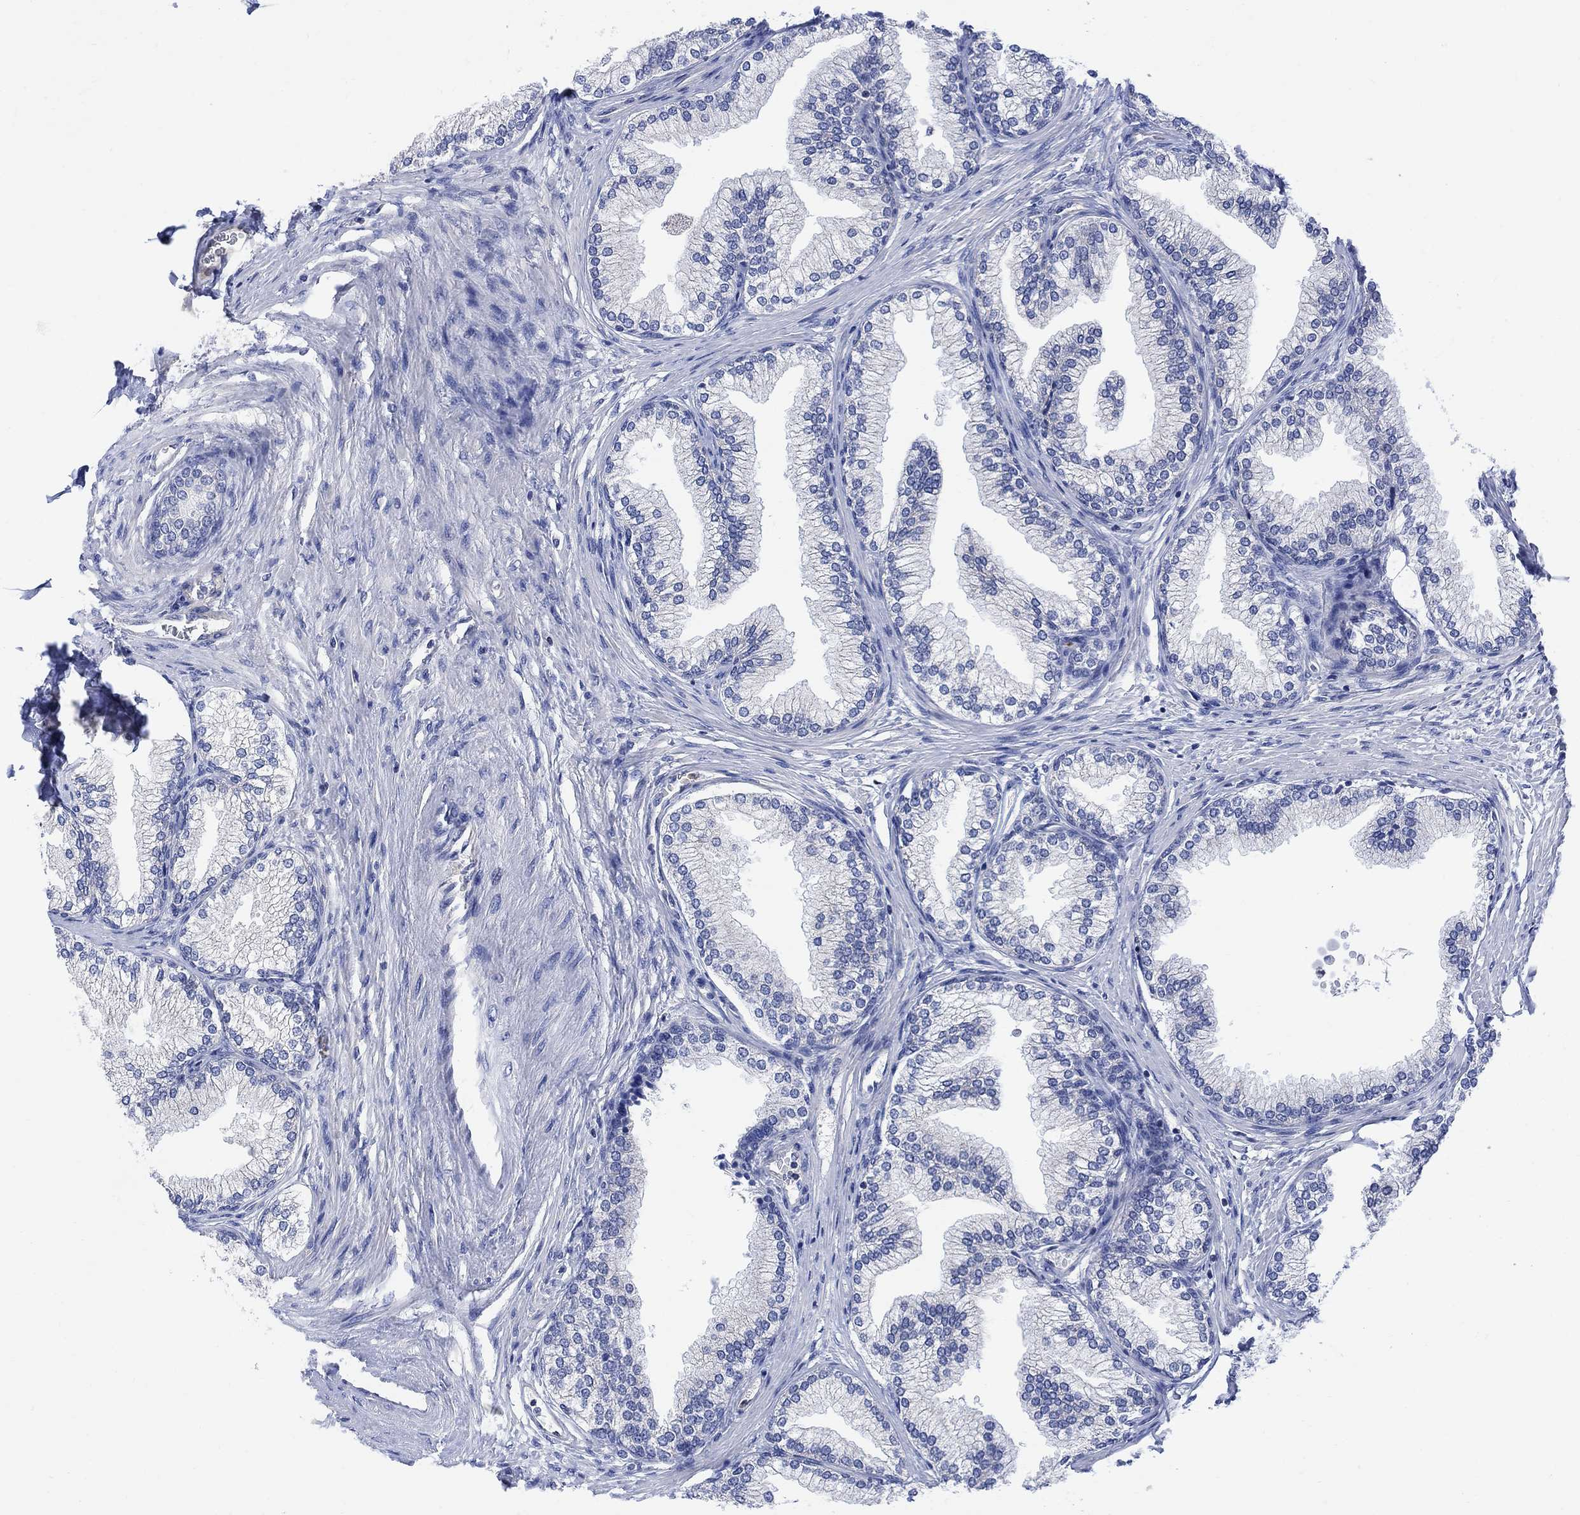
{"staining": {"intensity": "negative", "quantity": "none", "location": "none"}, "tissue": "prostate", "cell_type": "Glandular cells", "image_type": "normal", "snomed": [{"axis": "morphology", "description": "Normal tissue, NOS"}, {"axis": "topography", "description": "Prostate"}], "caption": "A high-resolution micrograph shows immunohistochemistry (IHC) staining of benign prostate, which exhibits no significant positivity in glandular cells. (DAB immunohistochemistry (IHC) with hematoxylin counter stain).", "gene": "GBP5", "patient": {"sex": "male", "age": 72}}